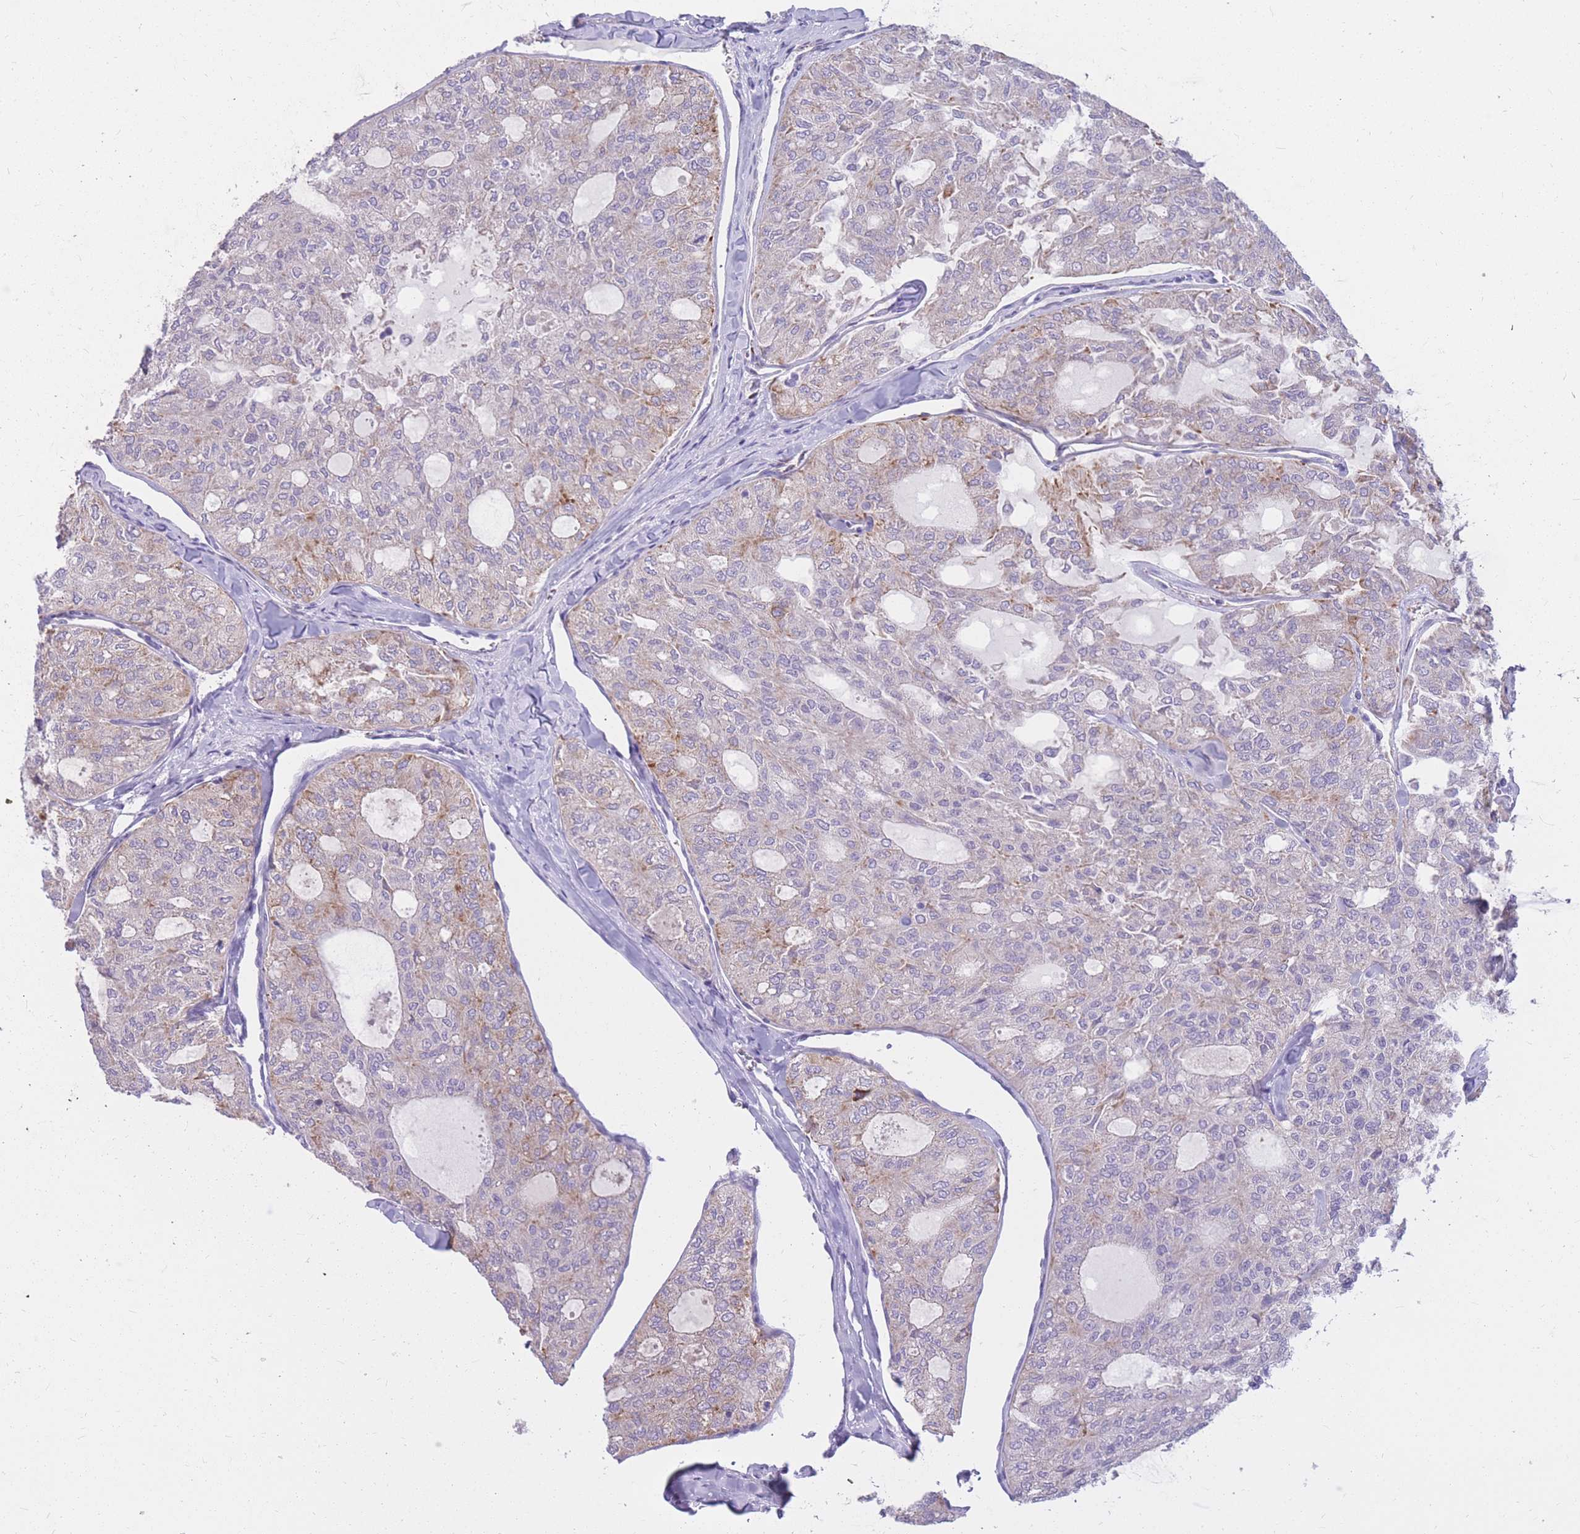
{"staining": {"intensity": "weak", "quantity": "<25%", "location": "cytoplasmic/membranous"}, "tissue": "thyroid cancer", "cell_type": "Tumor cells", "image_type": "cancer", "snomed": [{"axis": "morphology", "description": "Follicular adenoma carcinoma, NOS"}, {"axis": "topography", "description": "Thyroid gland"}], "caption": "IHC image of follicular adenoma carcinoma (thyroid) stained for a protein (brown), which demonstrates no staining in tumor cells.", "gene": "RNF170", "patient": {"sex": "male", "age": 75}}